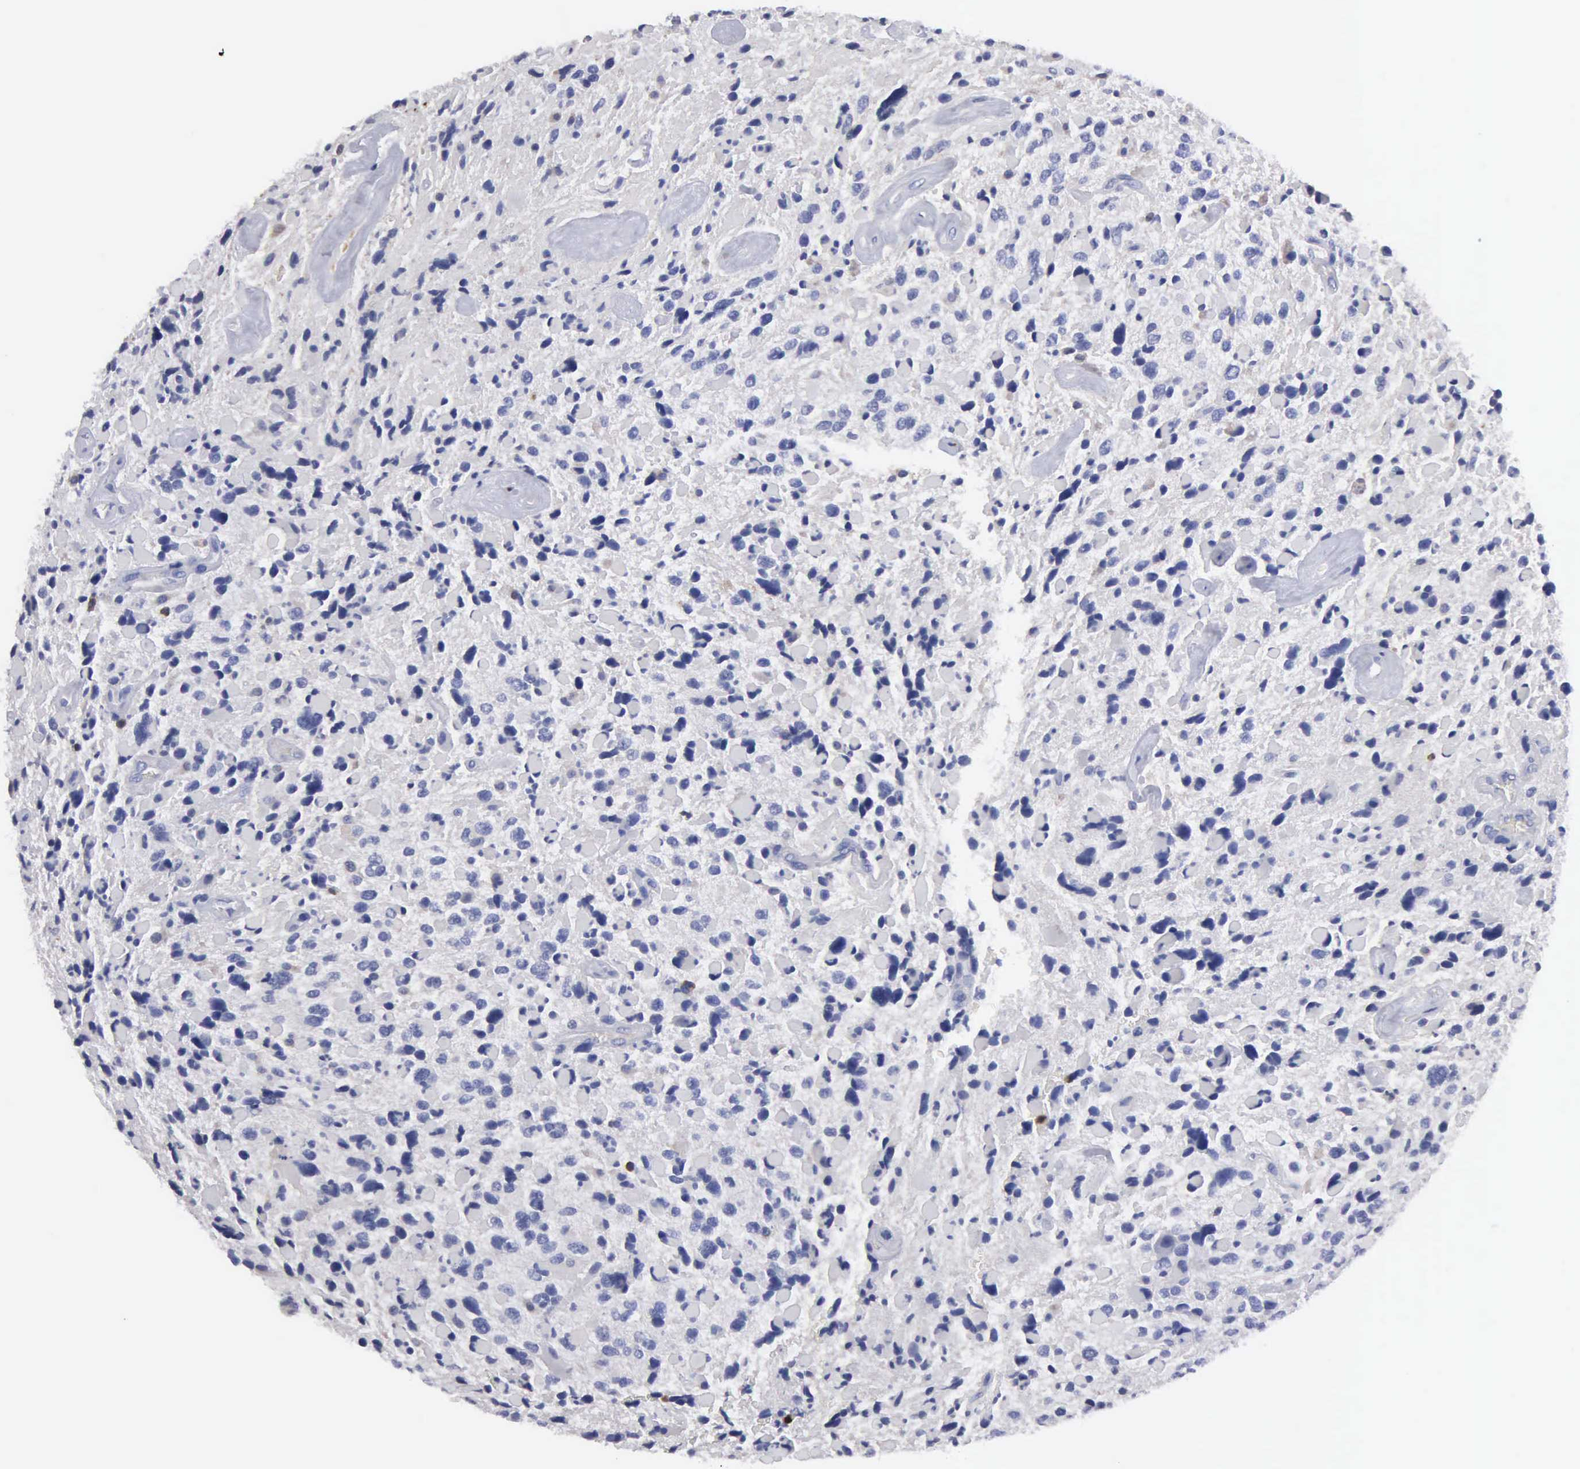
{"staining": {"intensity": "negative", "quantity": "none", "location": "none"}, "tissue": "glioma", "cell_type": "Tumor cells", "image_type": "cancer", "snomed": [{"axis": "morphology", "description": "Glioma, malignant, High grade"}, {"axis": "topography", "description": "Brain"}], "caption": "Protein analysis of glioma reveals no significant positivity in tumor cells.", "gene": "G6PD", "patient": {"sex": "female", "age": 37}}